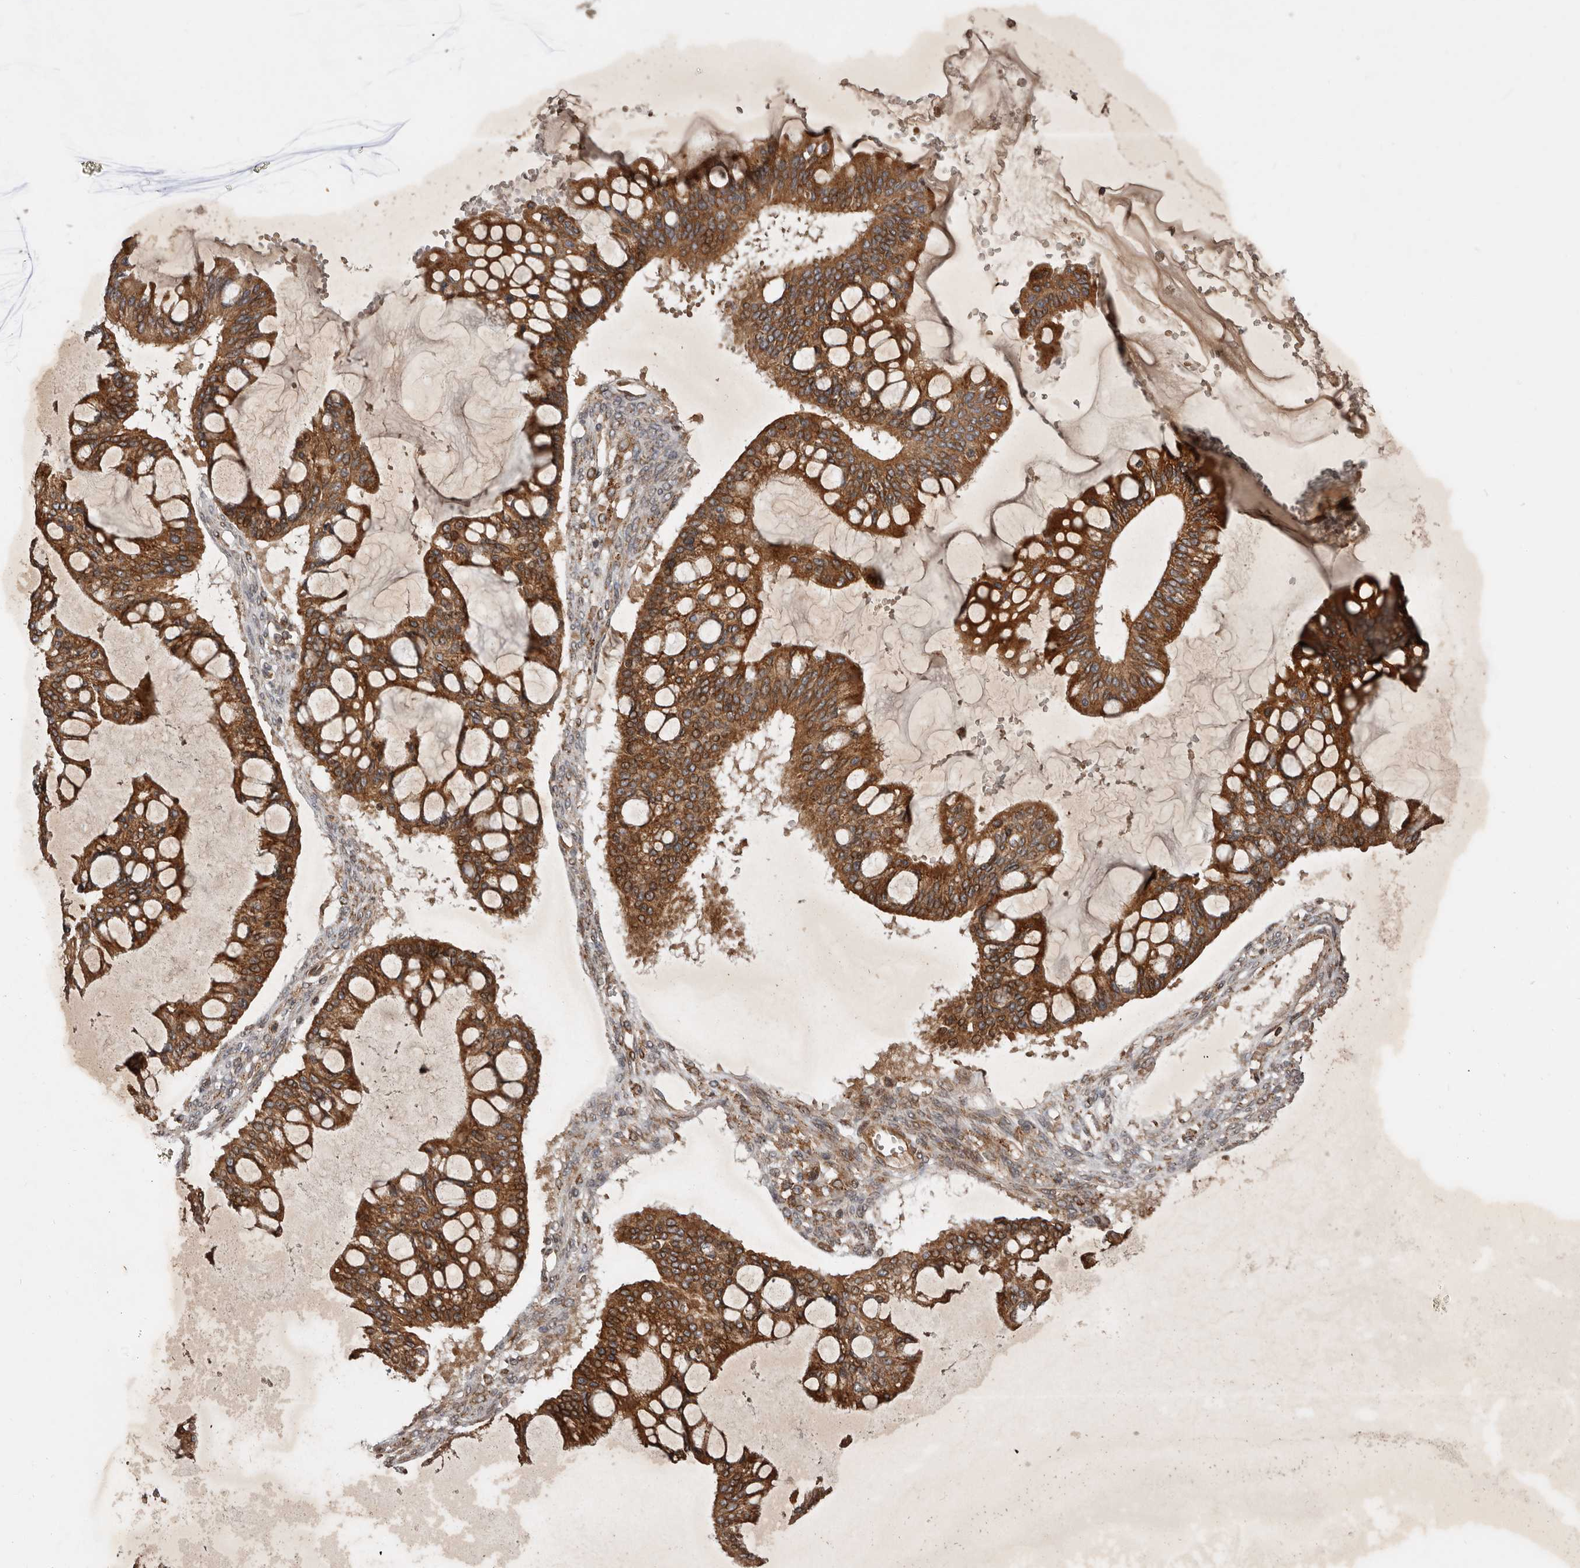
{"staining": {"intensity": "strong", "quantity": ">75%", "location": "cytoplasmic/membranous"}, "tissue": "ovarian cancer", "cell_type": "Tumor cells", "image_type": "cancer", "snomed": [{"axis": "morphology", "description": "Cystadenocarcinoma, mucinous, NOS"}, {"axis": "topography", "description": "Ovary"}], "caption": "Strong cytoplasmic/membranous staining is present in about >75% of tumor cells in ovarian cancer (mucinous cystadenocarcinoma).", "gene": "STK36", "patient": {"sex": "female", "age": 73}}